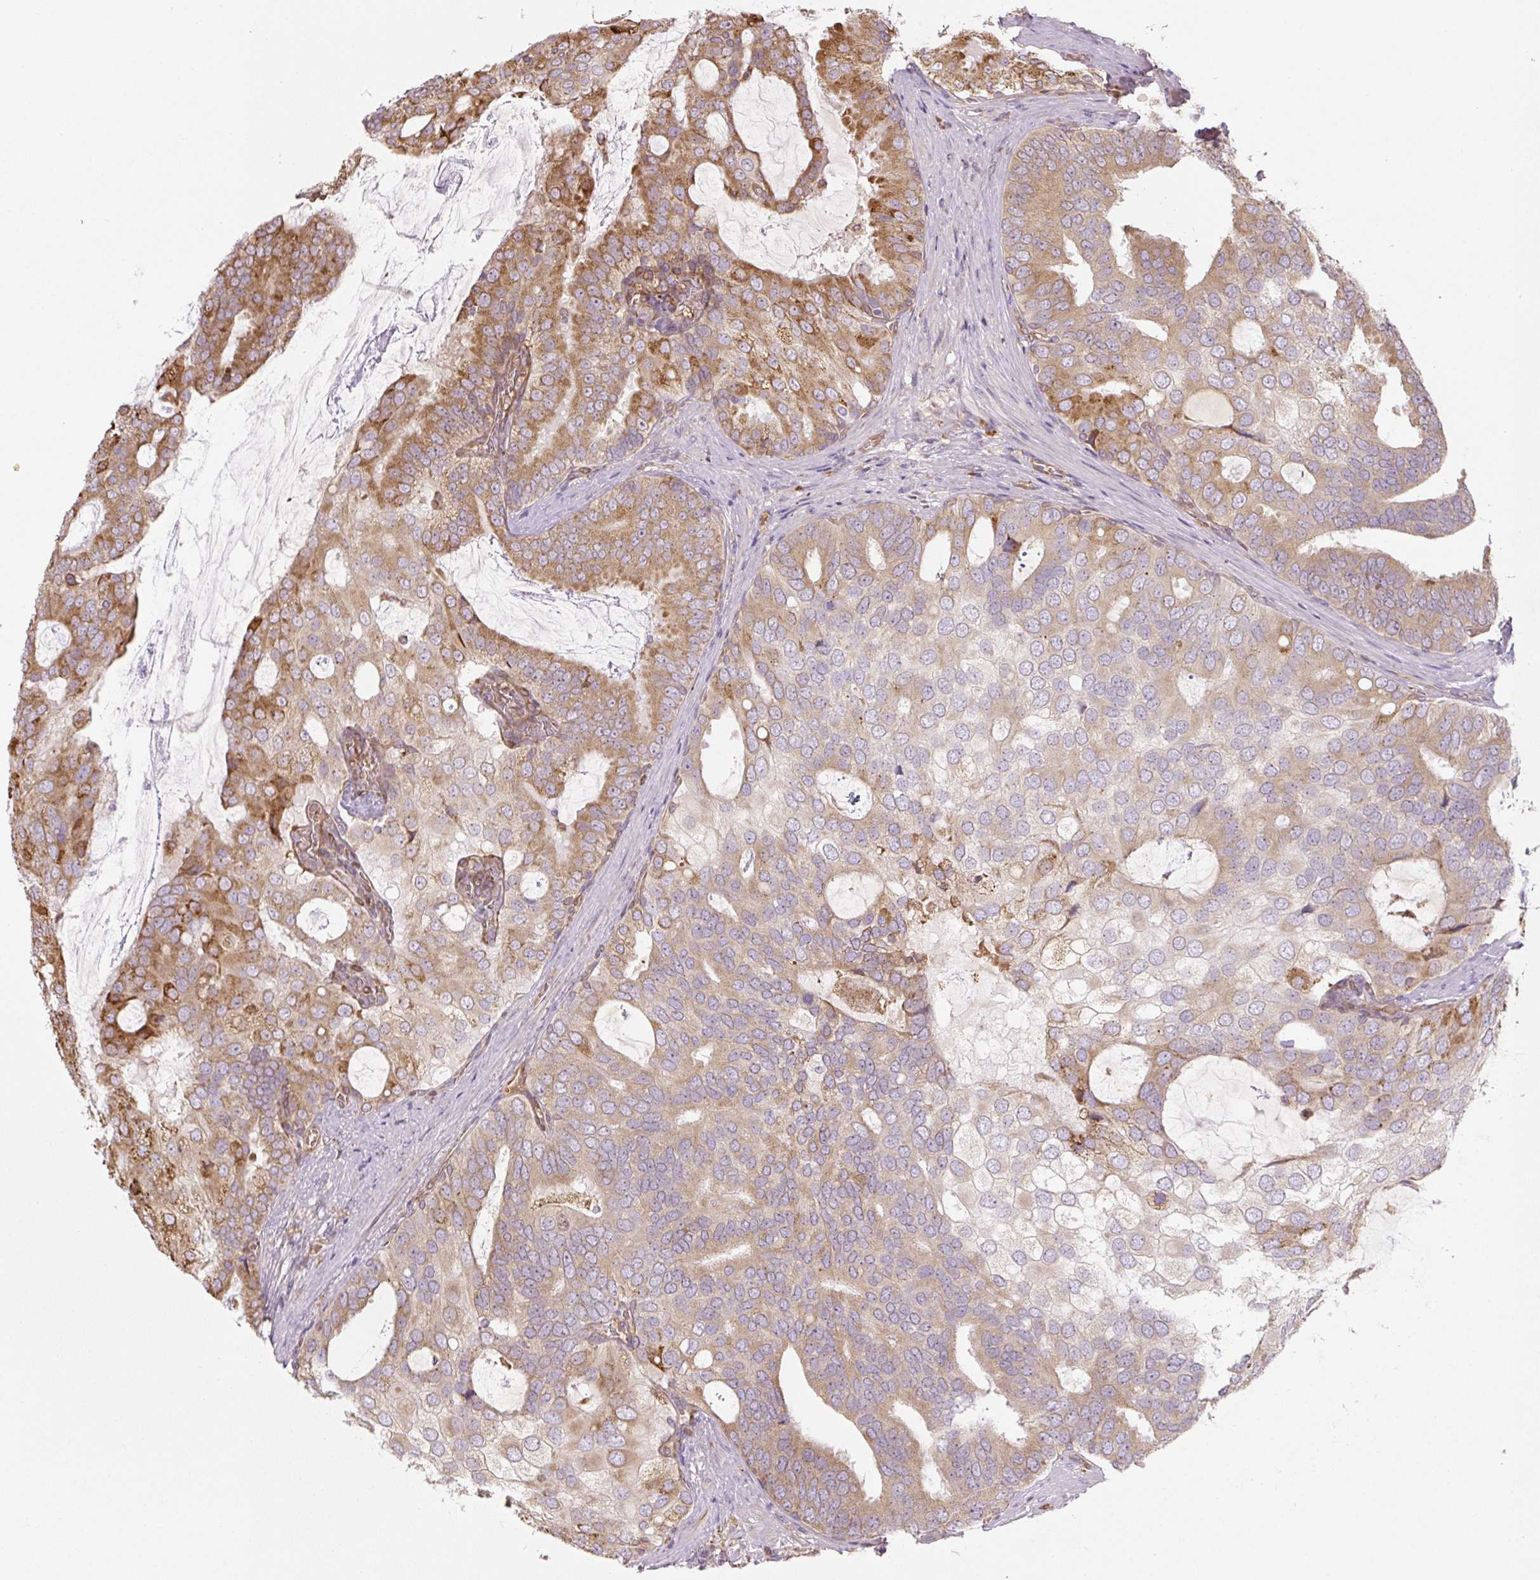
{"staining": {"intensity": "moderate", "quantity": "25%-75%", "location": "cytoplasmic/membranous"}, "tissue": "prostate cancer", "cell_type": "Tumor cells", "image_type": "cancer", "snomed": [{"axis": "morphology", "description": "Adenocarcinoma, High grade"}, {"axis": "topography", "description": "Prostate"}], "caption": "A histopathology image of human prostate high-grade adenocarcinoma stained for a protein exhibits moderate cytoplasmic/membranous brown staining in tumor cells.", "gene": "RASA1", "patient": {"sex": "male", "age": 55}}